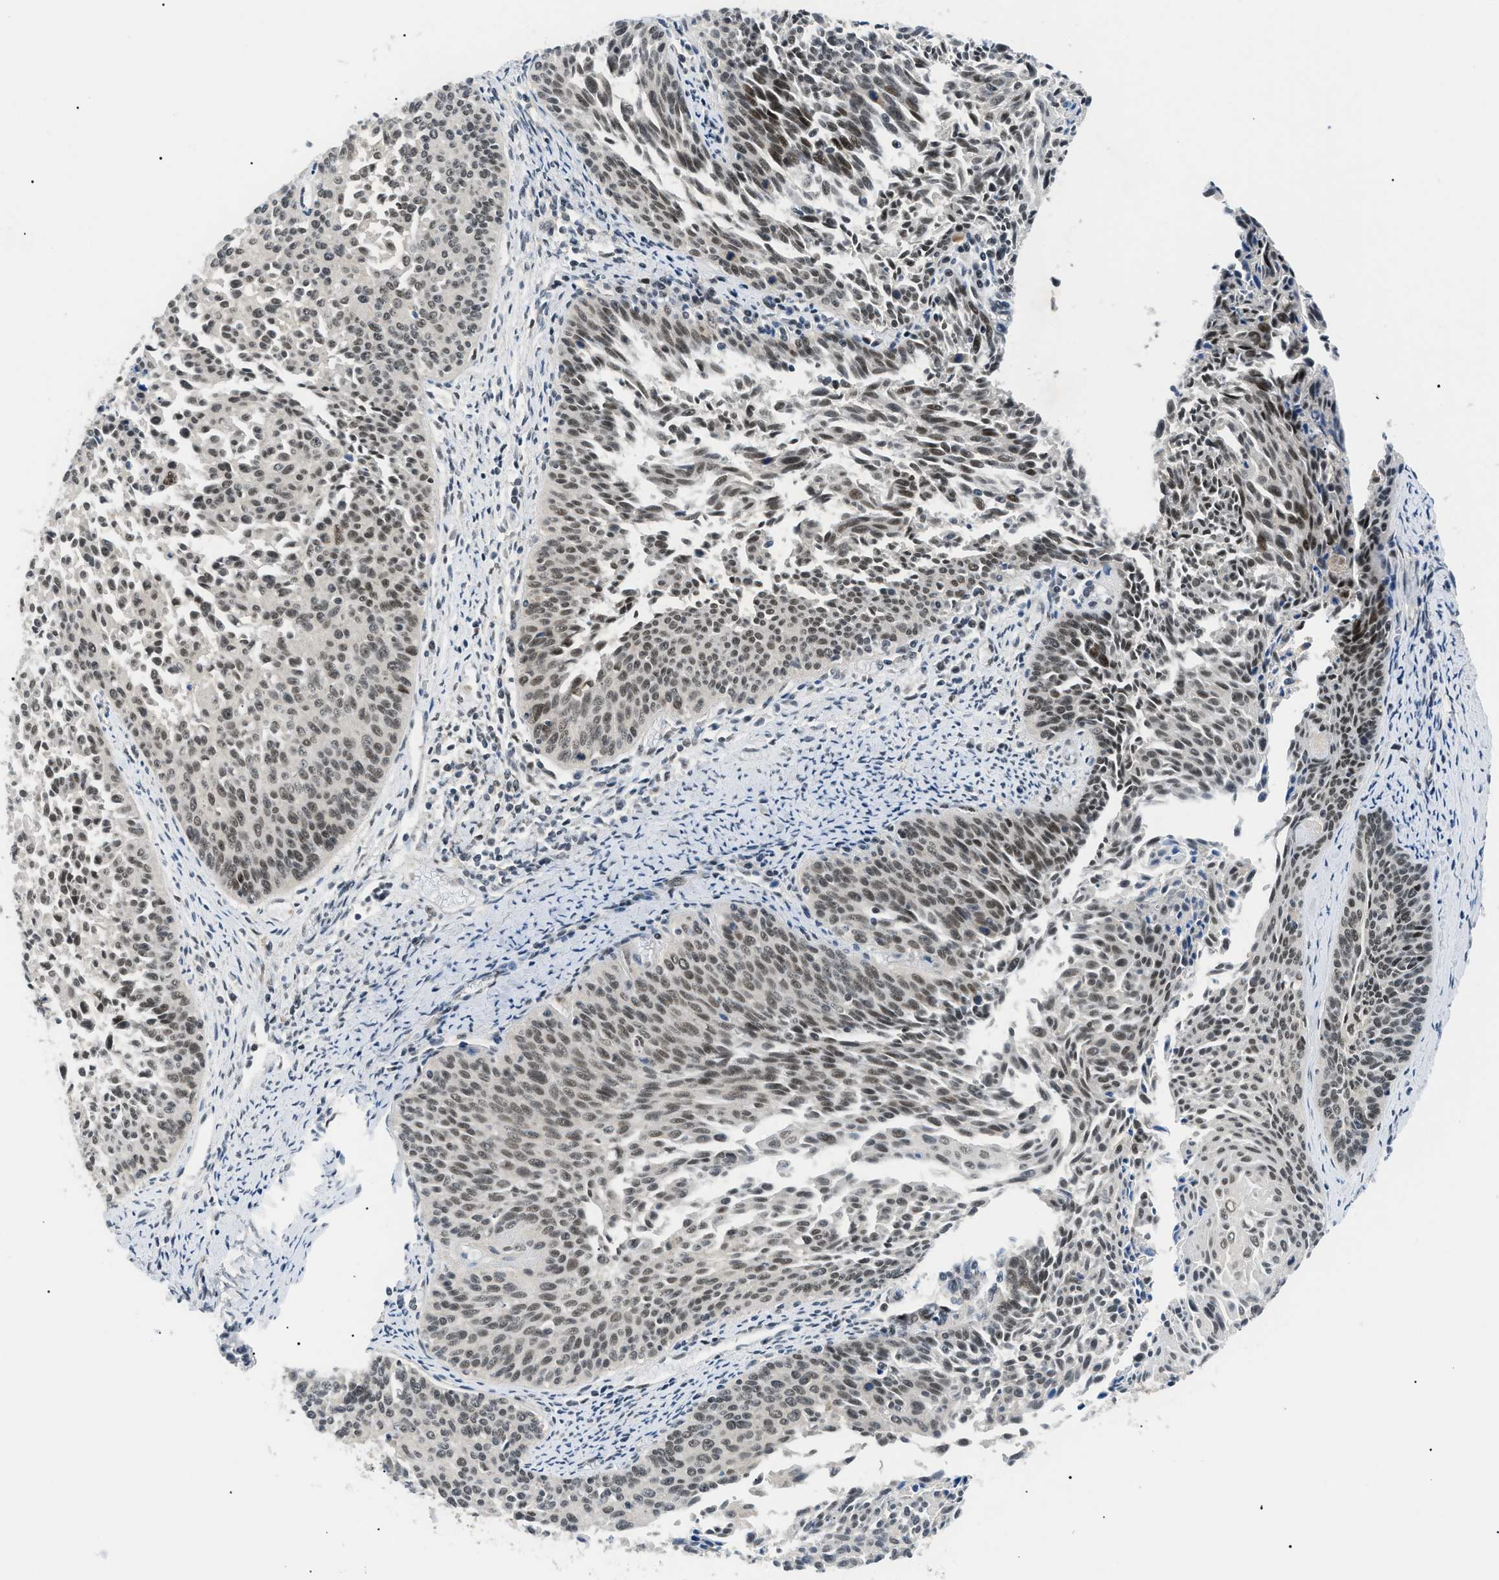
{"staining": {"intensity": "weak", "quantity": "25%-75%", "location": "nuclear"}, "tissue": "cervical cancer", "cell_type": "Tumor cells", "image_type": "cancer", "snomed": [{"axis": "morphology", "description": "Squamous cell carcinoma, NOS"}, {"axis": "topography", "description": "Cervix"}], "caption": "Protein staining of cervical cancer tissue displays weak nuclear staining in approximately 25%-75% of tumor cells.", "gene": "RBM15", "patient": {"sex": "female", "age": 55}}